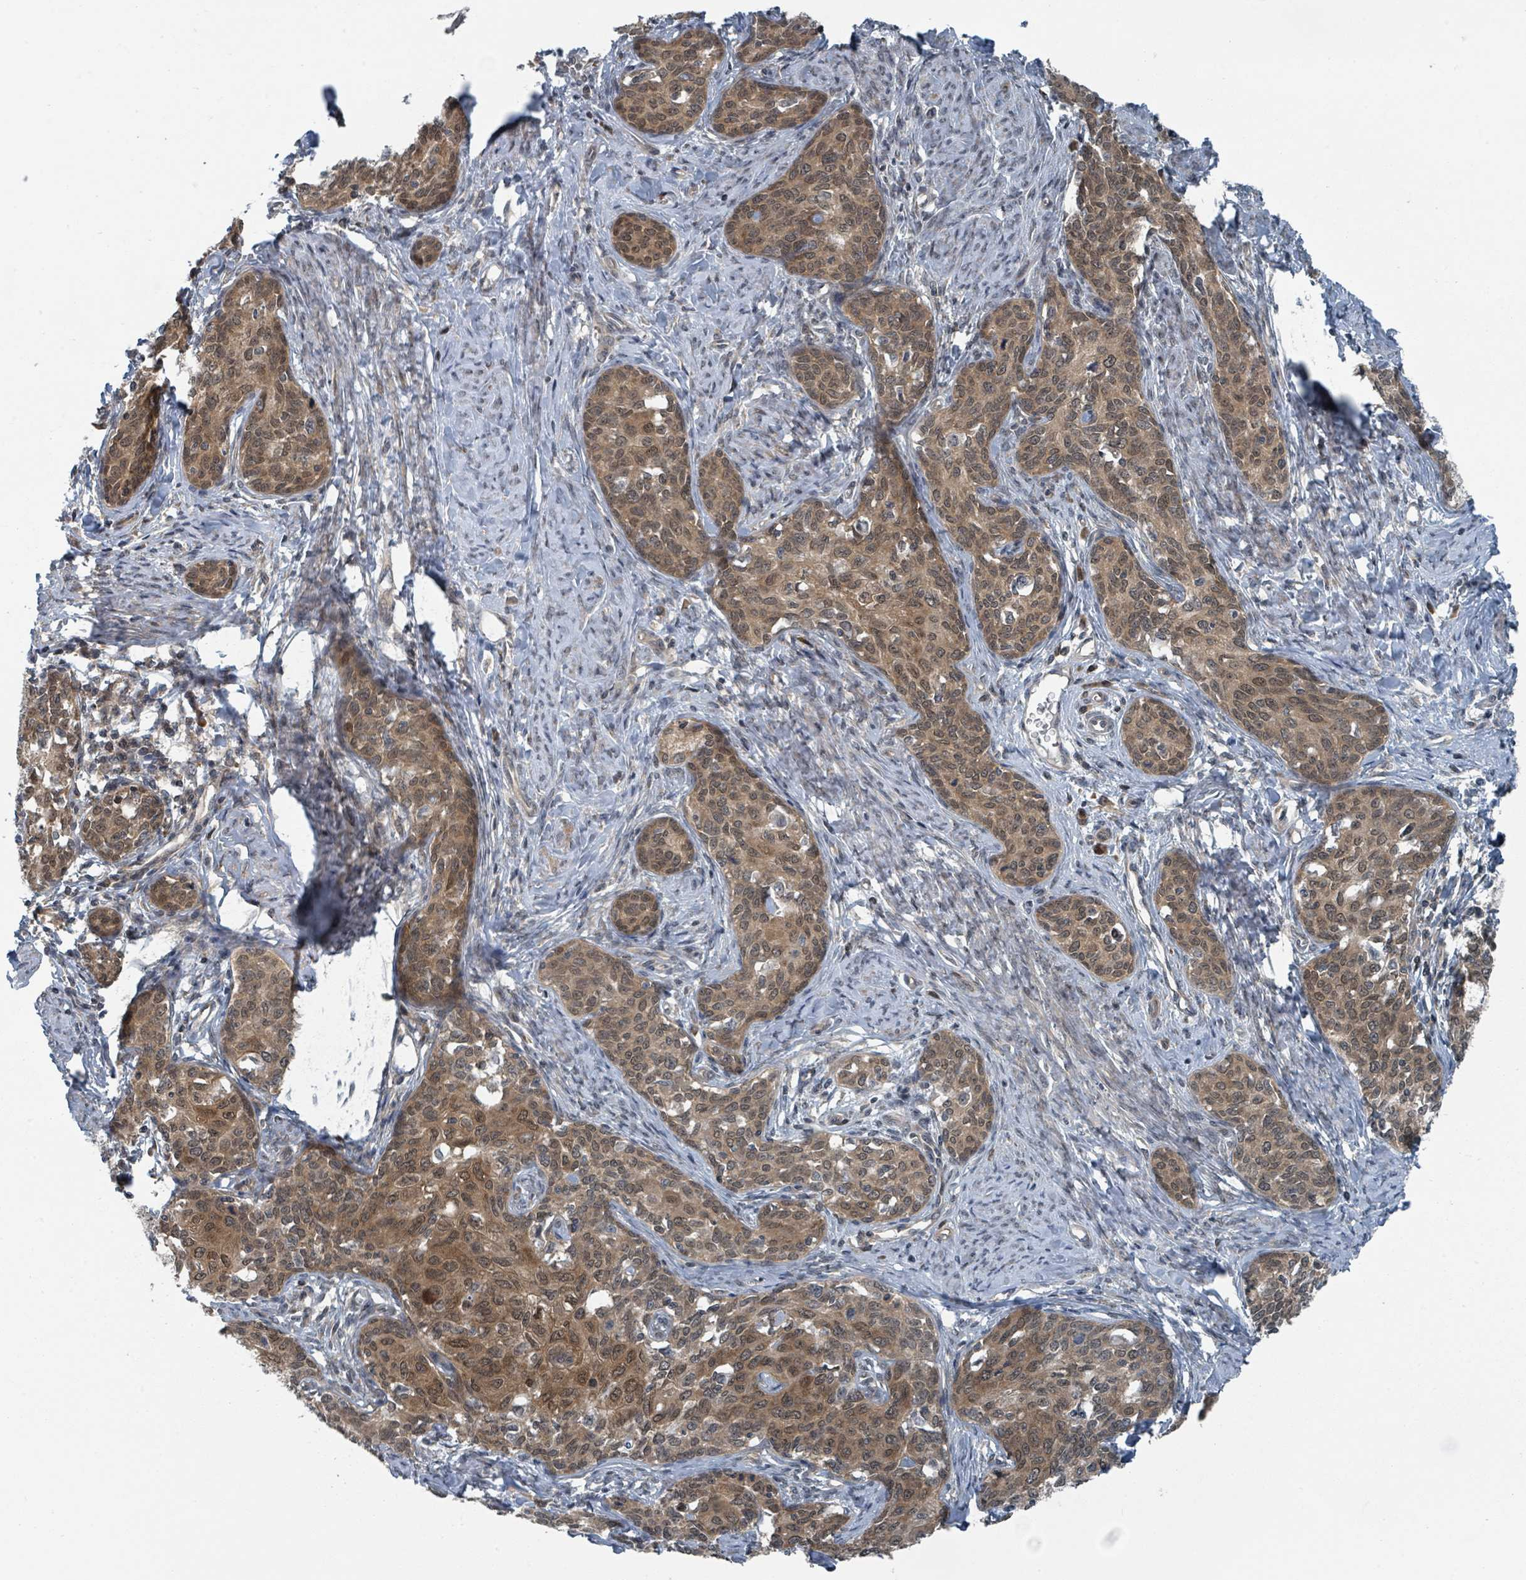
{"staining": {"intensity": "moderate", "quantity": ">75%", "location": "cytoplasmic/membranous,nuclear"}, "tissue": "cervical cancer", "cell_type": "Tumor cells", "image_type": "cancer", "snomed": [{"axis": "morphology", "description": "Squamous cell carcinoma, NOS"}, {"axis": "morphology", "description": "Adenocarcinoma, NOS"}, {"axis": "topography", "description": "Cervix"}], "caption": "Squamous cell carcinoma (cervical) tissue reveals moderate cytoplasmic/membranous and nuclear expression in about >75% of tumor cells", "gene": "GOLGA7", "patient": {"sex": "female", "age": 52}}